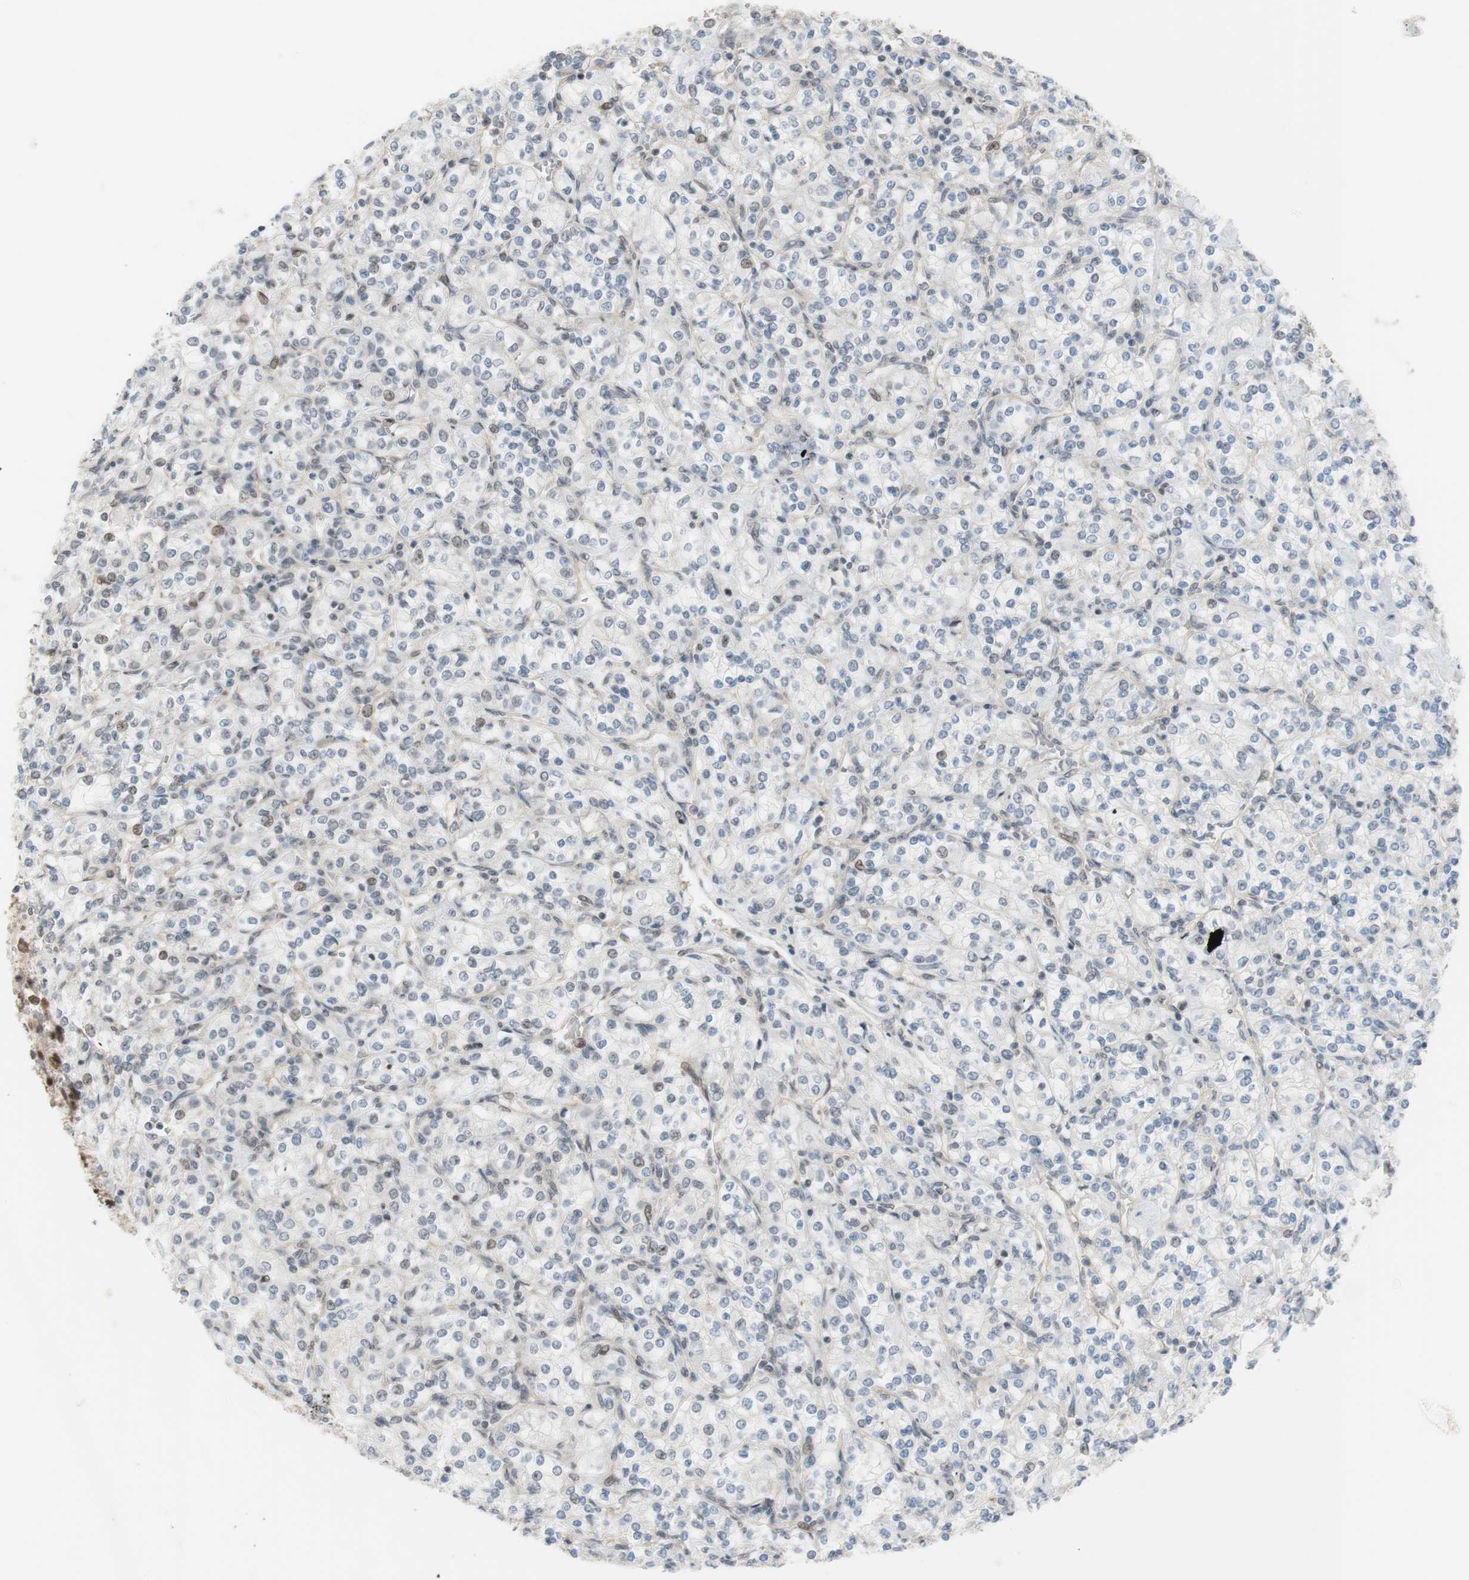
{"staining": {"intensity": "weak", "quantity": "<25%", "location": "nuclear"}, "tissue": "renal cancer", "cell_type": "Tumor cells", "image_type": "cancer", "snomed": [{"axis": "morphology", "description": "Adenocarcinoma, NOS"}, {"axis": "topography", "description": "Kidney"}], "caption": "An immunohistochemistry image of adenocarcinoma (renal) is shown. There is no staining in tumor cells of adenocarcinoma (renal).", "gene": "SUFU", "patient": {"sex": "male", "age": 77}}